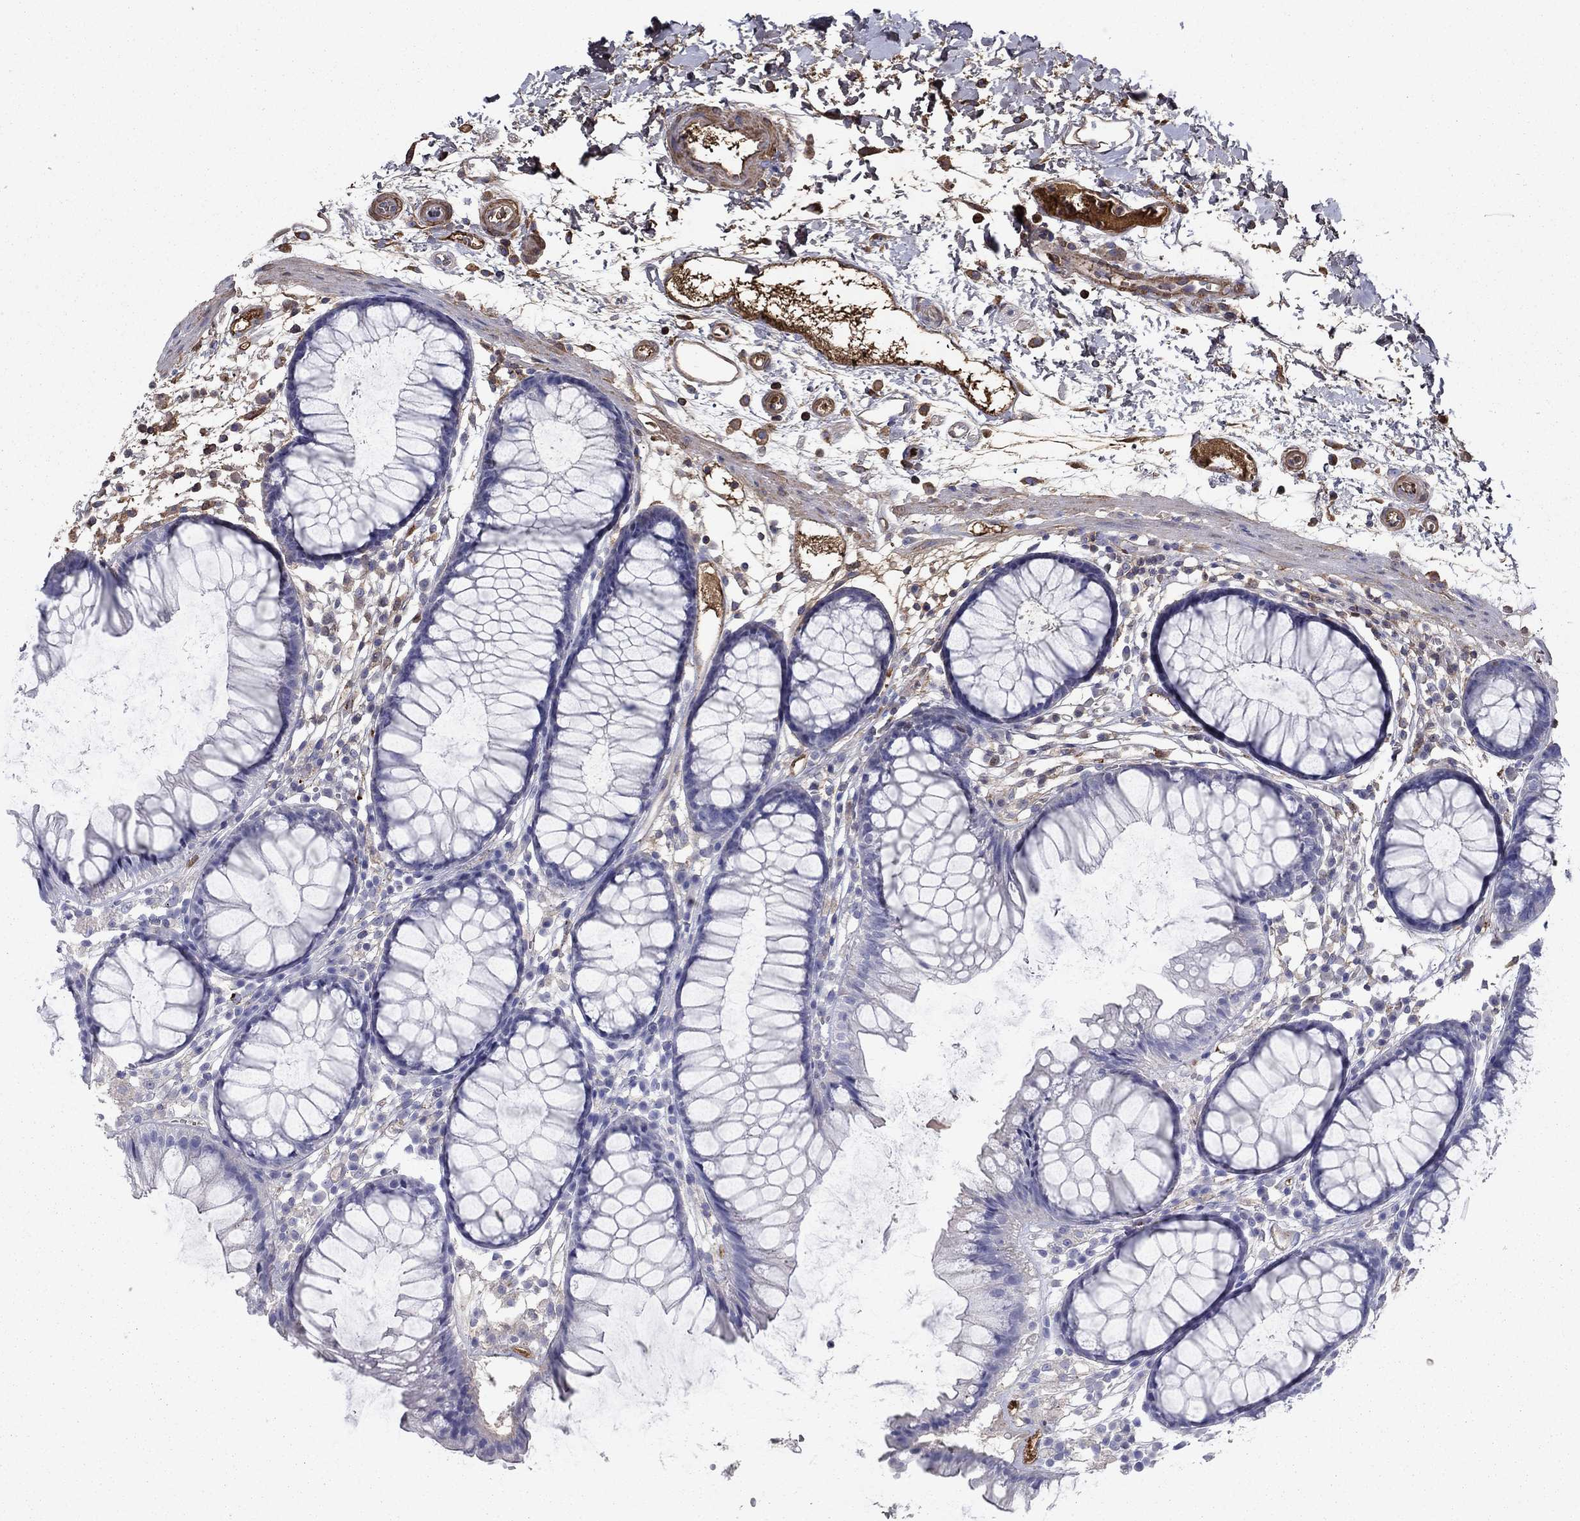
{"staining": {"intensity": "moderate", "quantity": "25%-75%", "location": "cytoplasmic/membranous"}, "tissue": "colon", "cell_type": "Endothelial cells", "image_type": "normal", "snomed": [{"axis": "morphology", "description": "Normal tissue, NOS"}, {"axis": "morphology", "description": "Adenocarcinoma, NOS"}, {"axis": "topography", "description": "Colon"}], "caption": "Immunohistochemistry (IHC) image of normal colon stained for a protein (brown), which exhibits medium levels of moderate cytoplasmic/membranous expression in about 25%-75% of endothelial cells.", "gene": "HPX", "patient": {"sex": "male", "age": 65}}